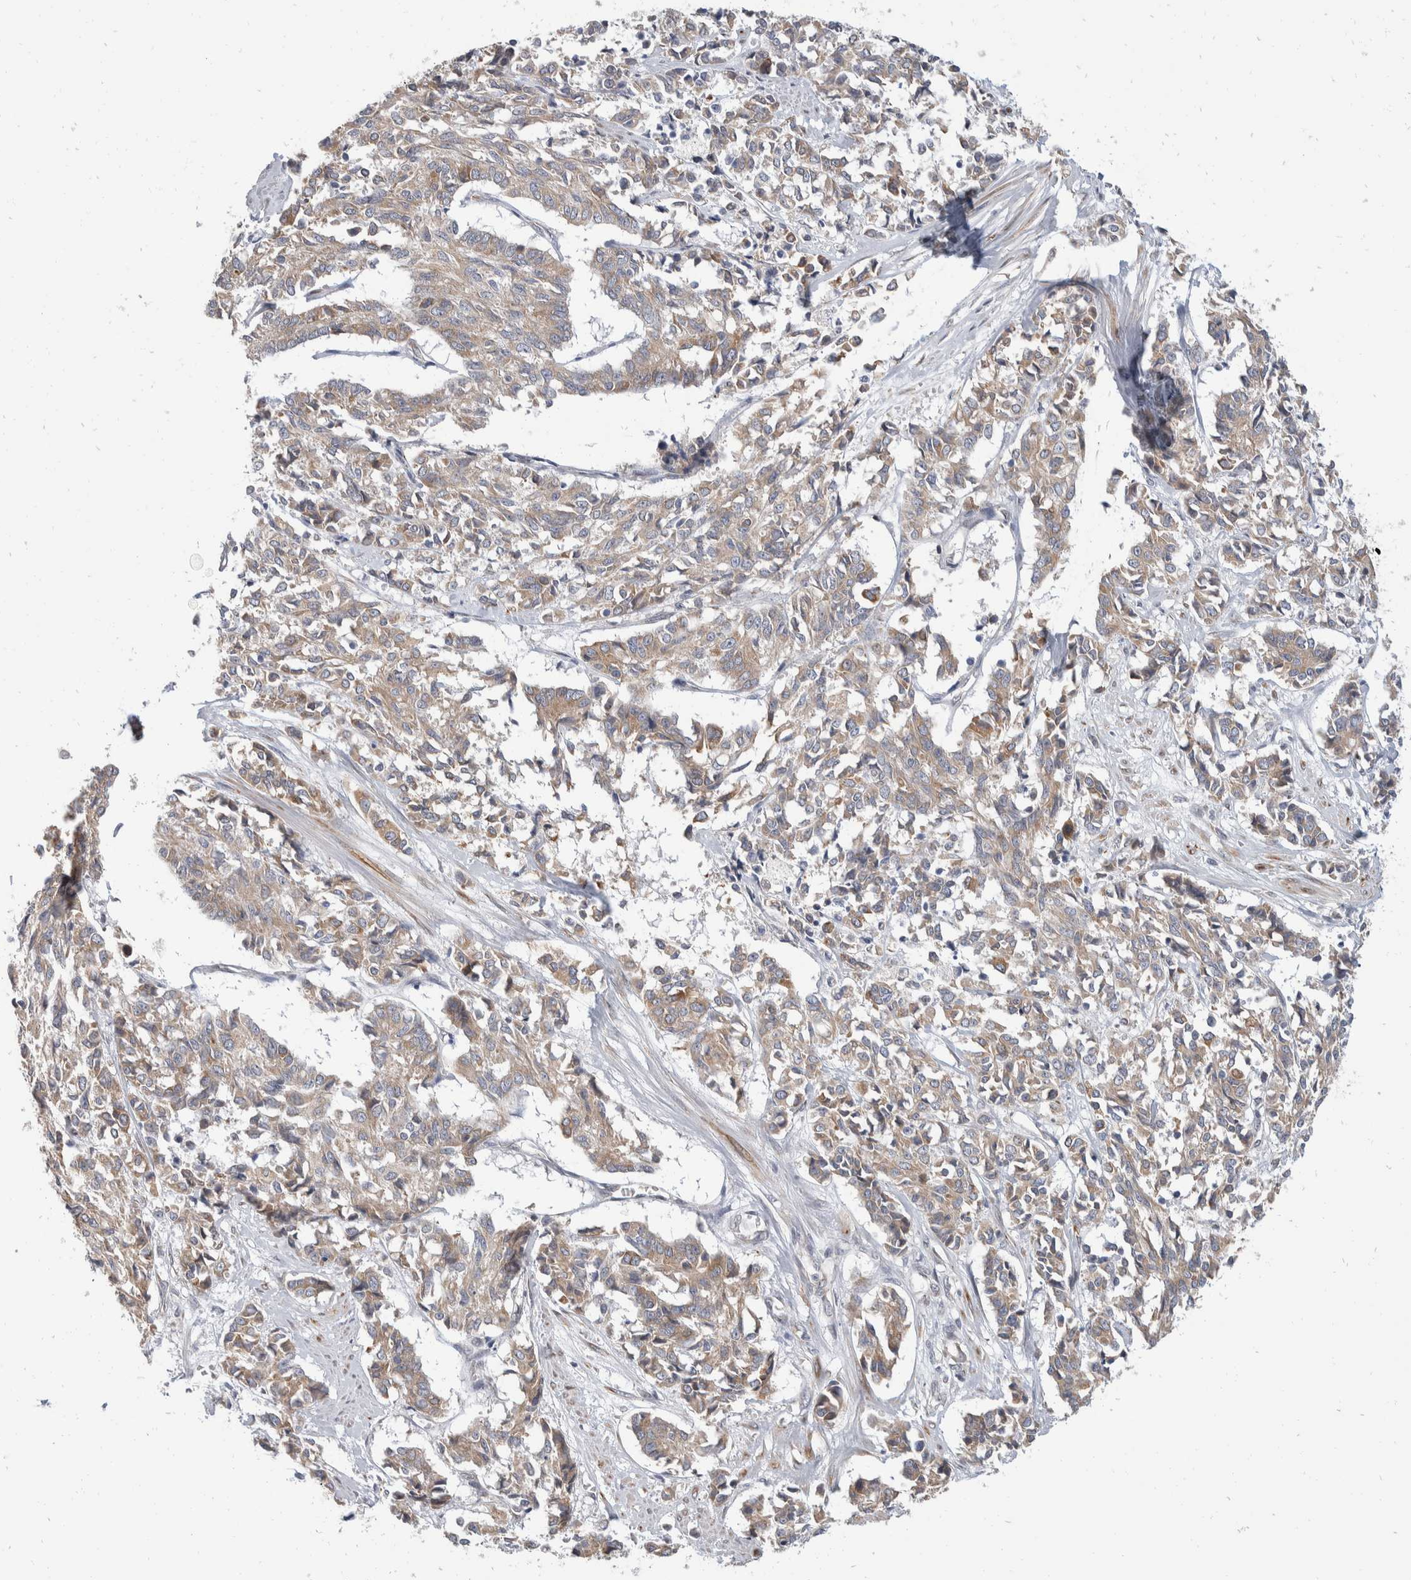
{"staining": {"intensity": "weak", "quantity": ">75%", "location": "cytoplasmic/membranous"}, "tissue": "cervical cancer", "cell_type": "Tumor cells", "image_type": "cancer", "snomed": [{"axis": "morphology", "description": "Squamous cell carcinoma, NOS"}, {"axis": "topography", "description": "Cervix"}], "caption": "Immunohistochemistry (IHC) (DAB (3,3'-diaminobenzidine)) staining of human cervical cancer (squamous cell carcinoma) displays weak cytoplasmic/membranous protein positivity in approximately >75% of tumor cells.", "gene": "TMEM245", "patient": {"sex": "female", "age": 35}}